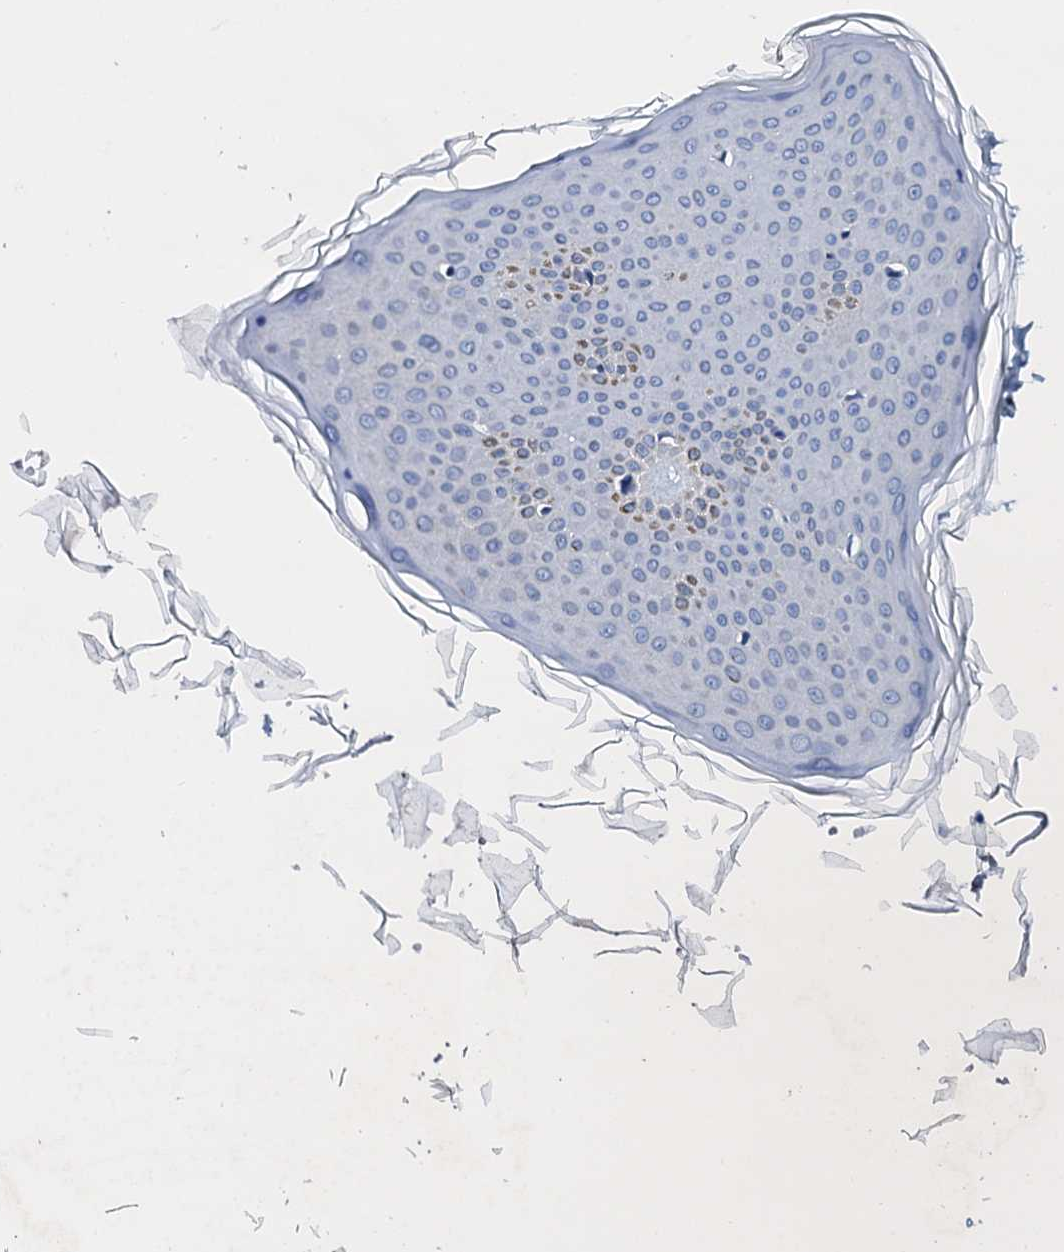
{"staining": {"intensity": "negative", "quantity": "none", "location": "none"}, "tissue": "skin", "cell_type": "Fibroblasts", "image_type": "normal", "snomed": [{"axis": "morphology", "description": "Normal tissue, NOS"}, {"axis": "topography", "description": "Skin"}], "caption": "Immunohistochemistry image of normal skin: skin stained with DAB exhibits no significant protein expression in fibroblasts. The staining was performed using DAB to visualize the protein expression in brown, while the nuclei were stained in blue with hematoxylin (Magnification: 20x).", "gene": "SLC37A4", "patient": {"sex": "male", "age": 36}}